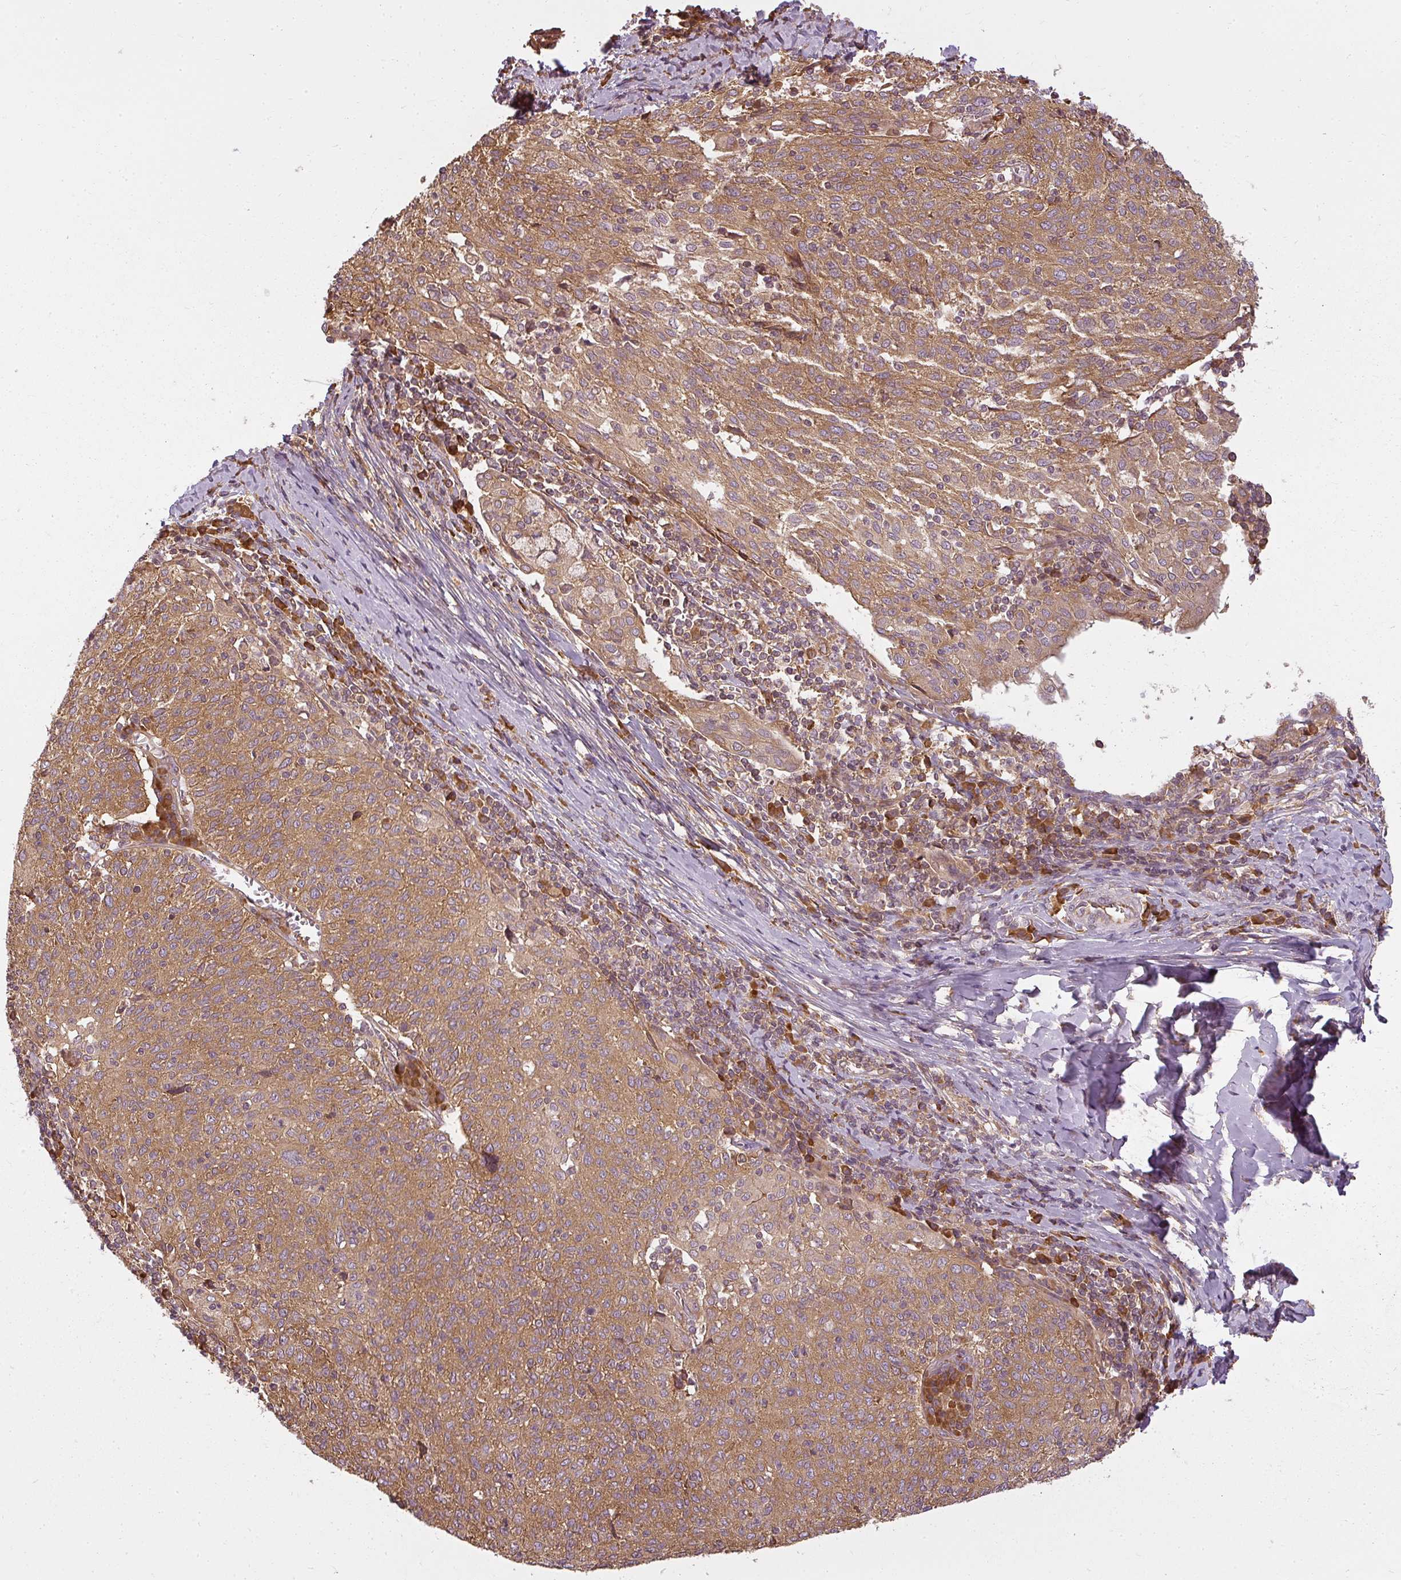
{"staining": {"intensity": "moderate", "quantity": ">75%", "location": "cytoplasmic/membranous"}, "tissue": "cervical cancer", "cell_type": "Tumor cells", "image_type": "cancer", "snomed": [{"axis": "morphology", "description": "Squamous cell carcinoma, NOS"}, {"axis": "topography", "description": "Cervix"}], "caption": "Immunohistochemical staining of cervical cancer (squamous cell carcinoma) shows moderate cytoplasmic/membranous protein positivity in approximately >75% of tumor cells.", "gene": "RPL24", "patient": {"sex": "female", "age": 52}}